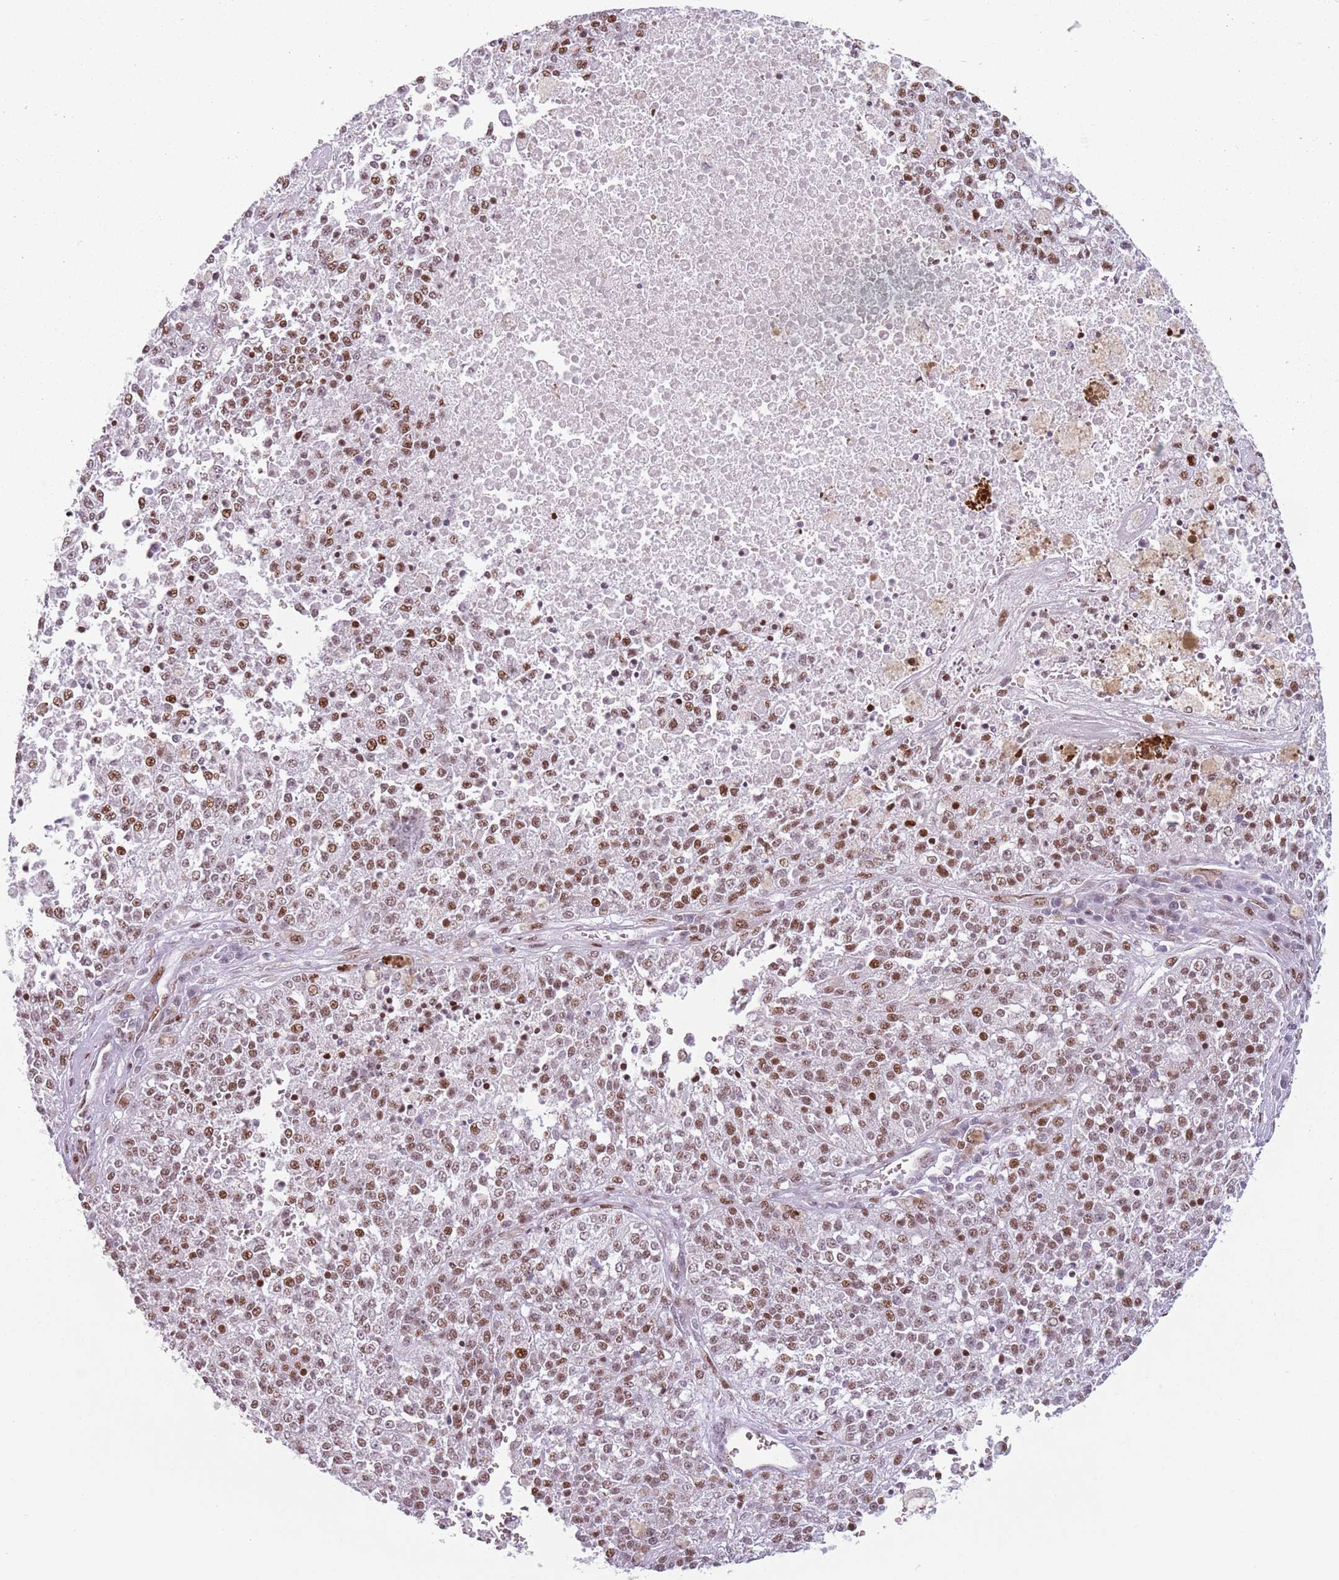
{"staining": {"intensity": "moderate", "quantity": ">75%", "location": "nuclear"}, "tissue": "melanoma", "cell_type": "Tumor cells", "image_type": "cancer", "snomed": [{"axis": "morphology", "description": "Malignant melanoma, NOS"}, {"axis": "topography", "description": "Skin"}], "caption": "Immunohistochemical staining of human malignant melanoma displays medium levels of moderate nuclear protein positivity in about >75% of tumor cells.", "gene": "FAM104B", "patient": {"sex": "female", "age": 64}}